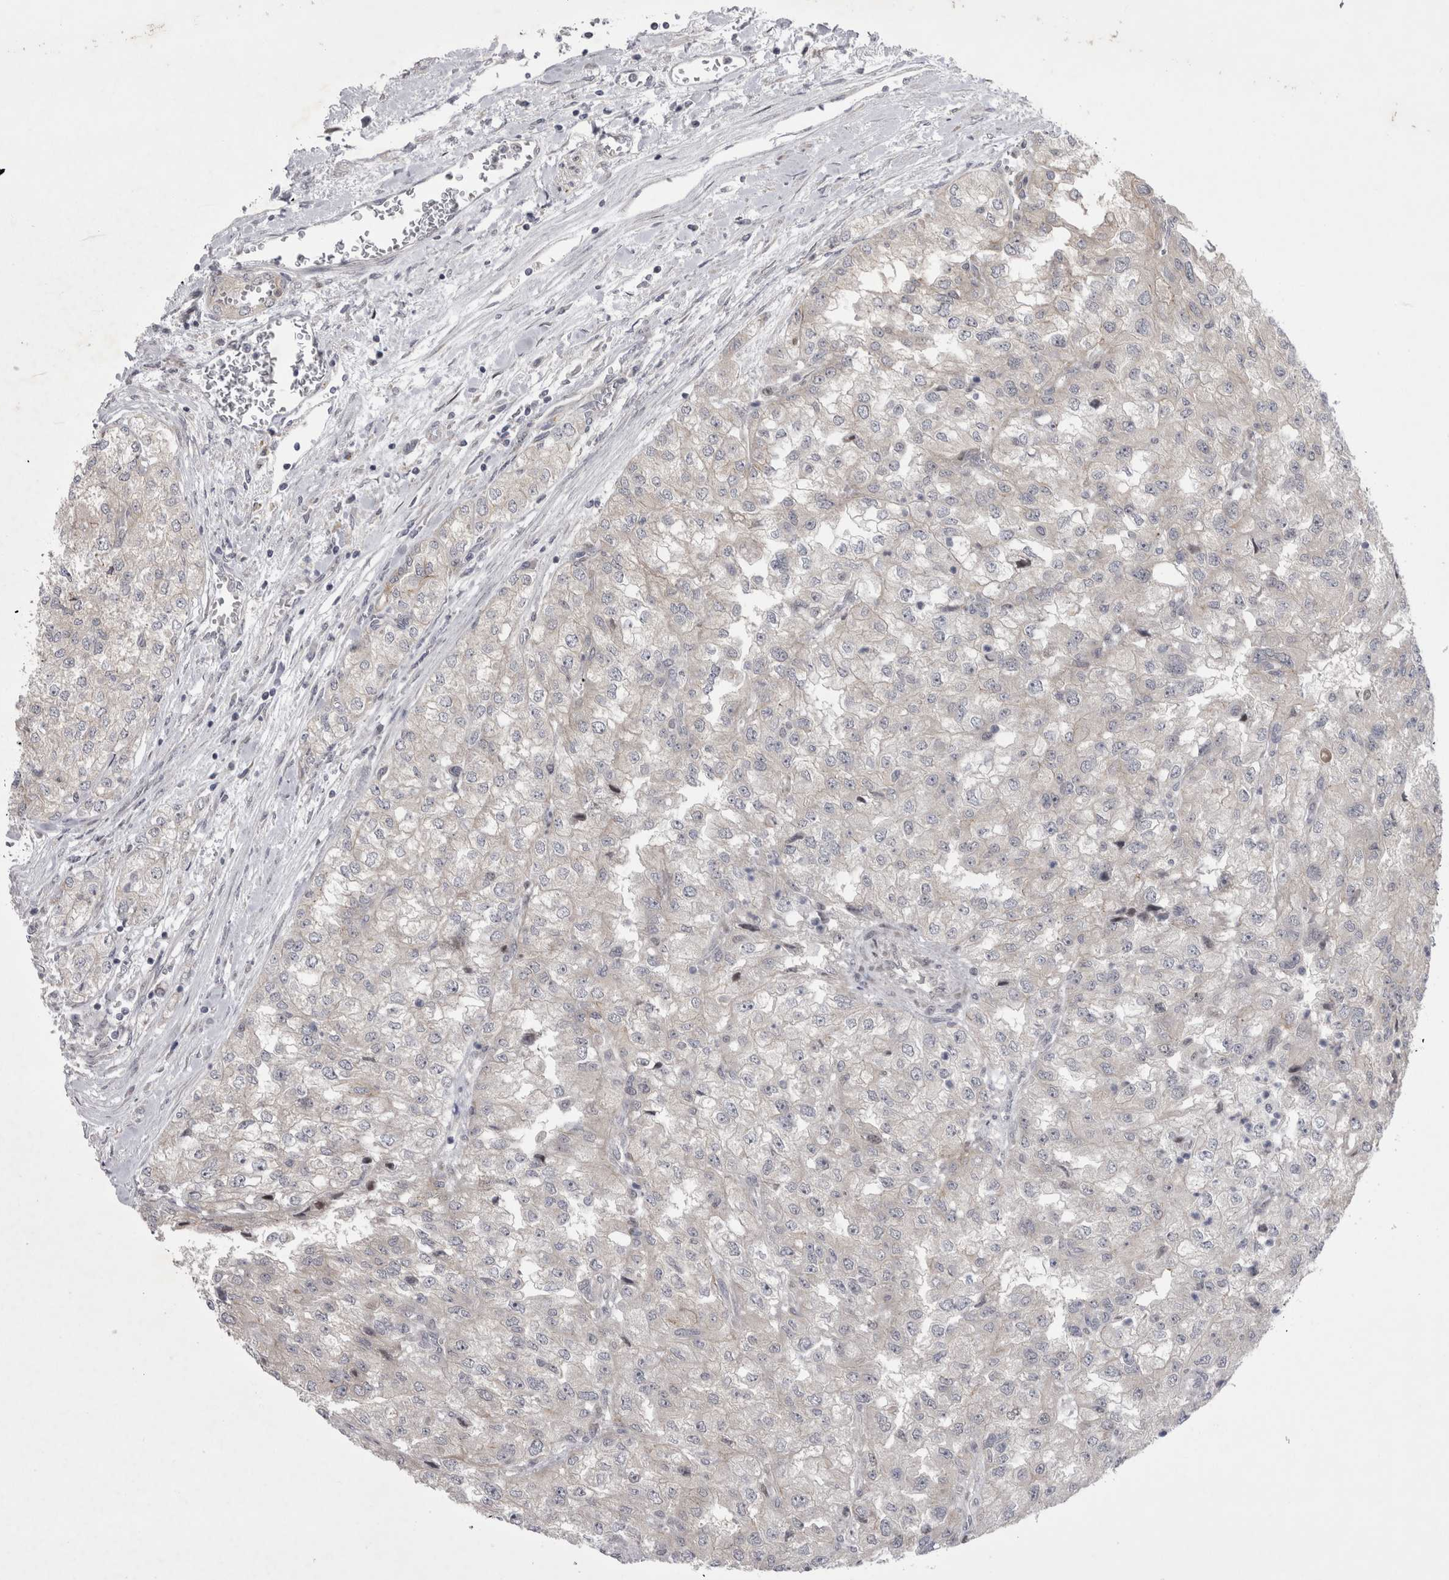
{"staining": {"intensity": "negative", "quantity": "none", "location": "none"}, "tissue": "renal cancer", "cell_type": "Tumor cells", "image_type": "cancer", "snomed": [{"axis": "morphology", "description": "Adenocarcinoma, NOS"}, {"axis": "topography", "description": "Kidney"}], "caption": "The image exhibits no significant positivity in tumor cells of renal cancer.", "gene": "NENF", "patient": {"sex": "female", "age": 54}}